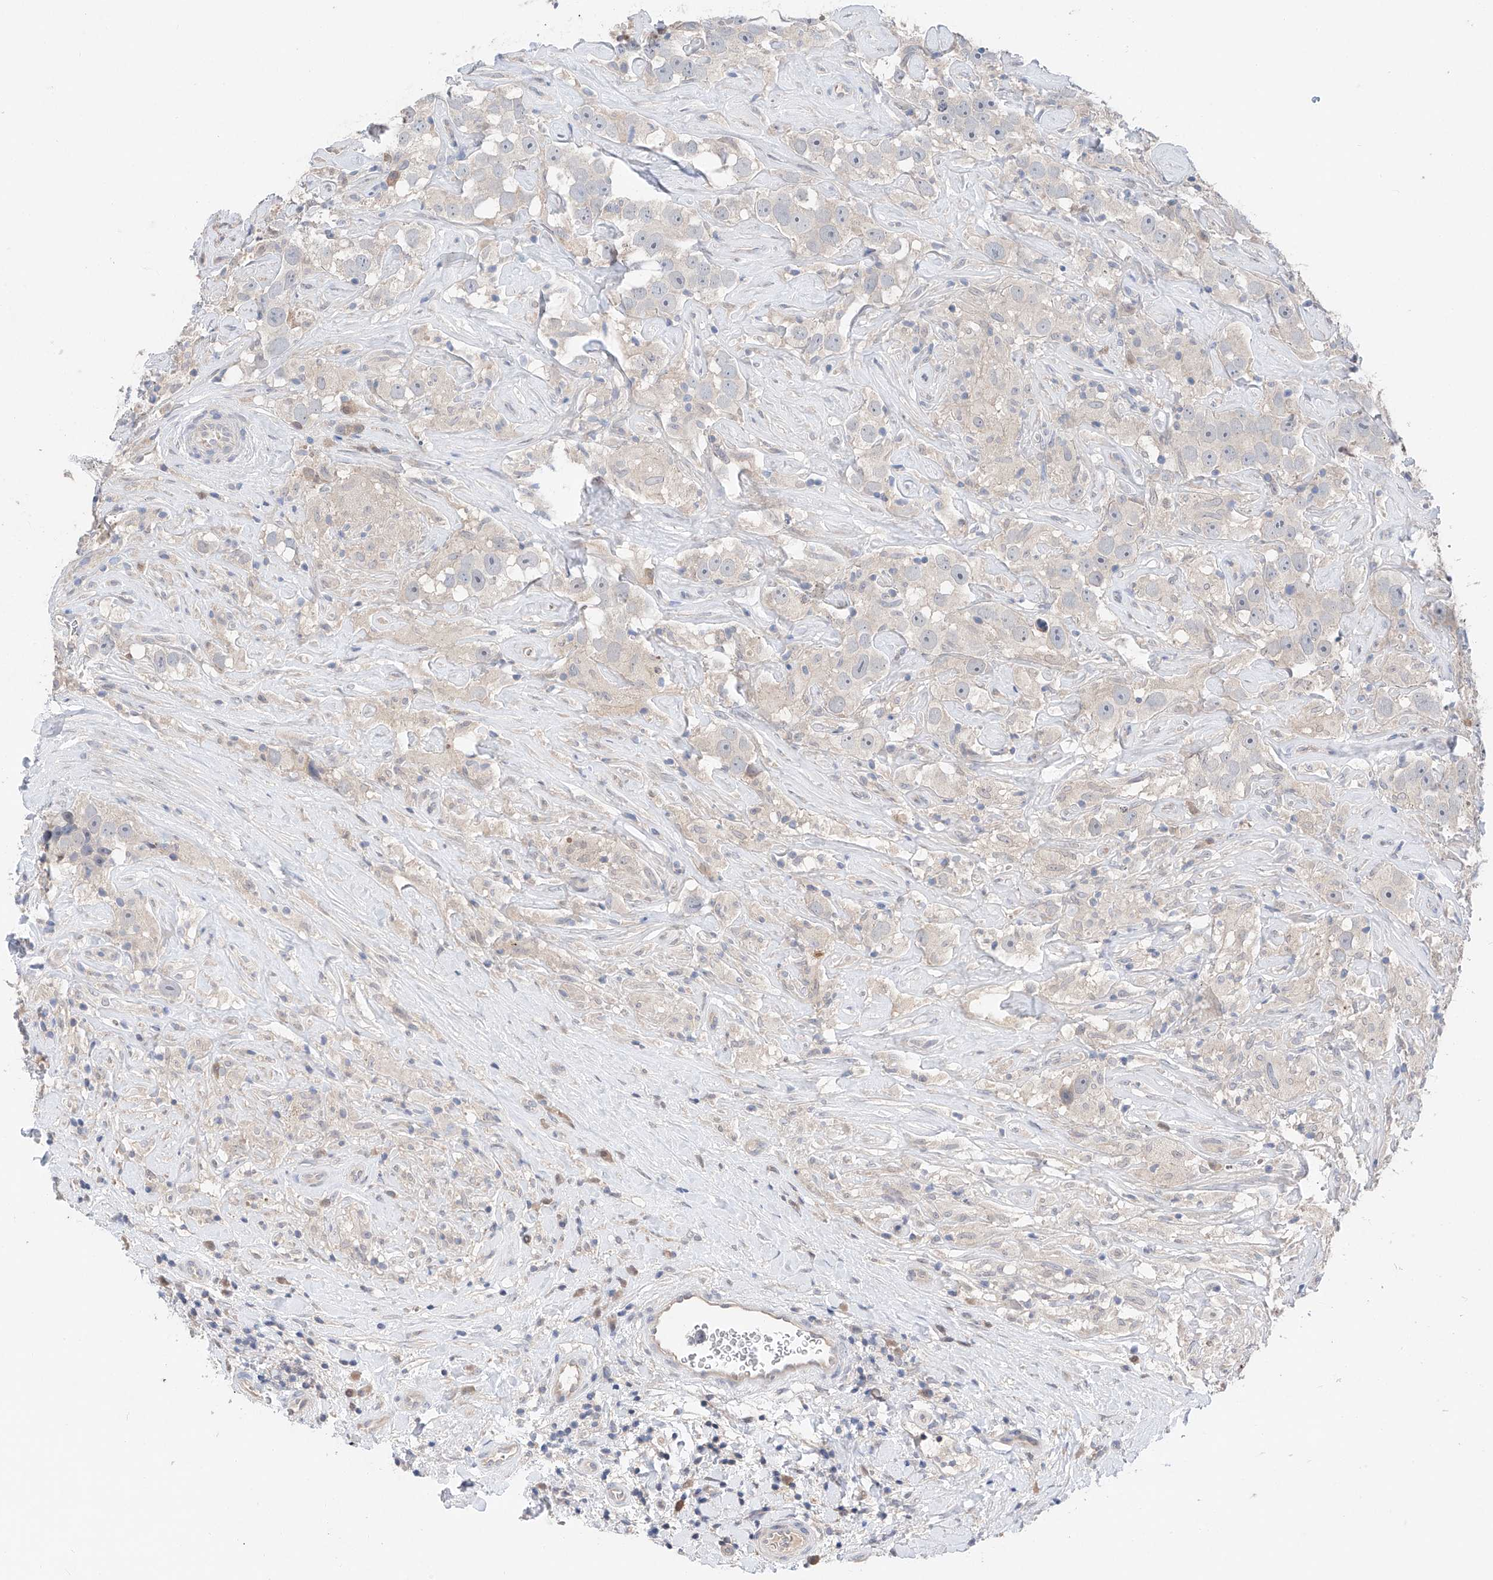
{"staining": {"intensity": "negative", "quantity": "none", "location": "none"}, "tissue": "testis cancer", "cell_type": "Tumor cells", "image_type": "cancer", "snomed": [{"axis": "morphology", "description": "Seminoma, NOS"}, {"axis": "topography", "description": "Testis"}], "caption": "The micrograph reveals no significant staining in tumor cells of seminoma (testis).", "gene": "FUCA2", "patient": {"sex": "male", "age": 49}}